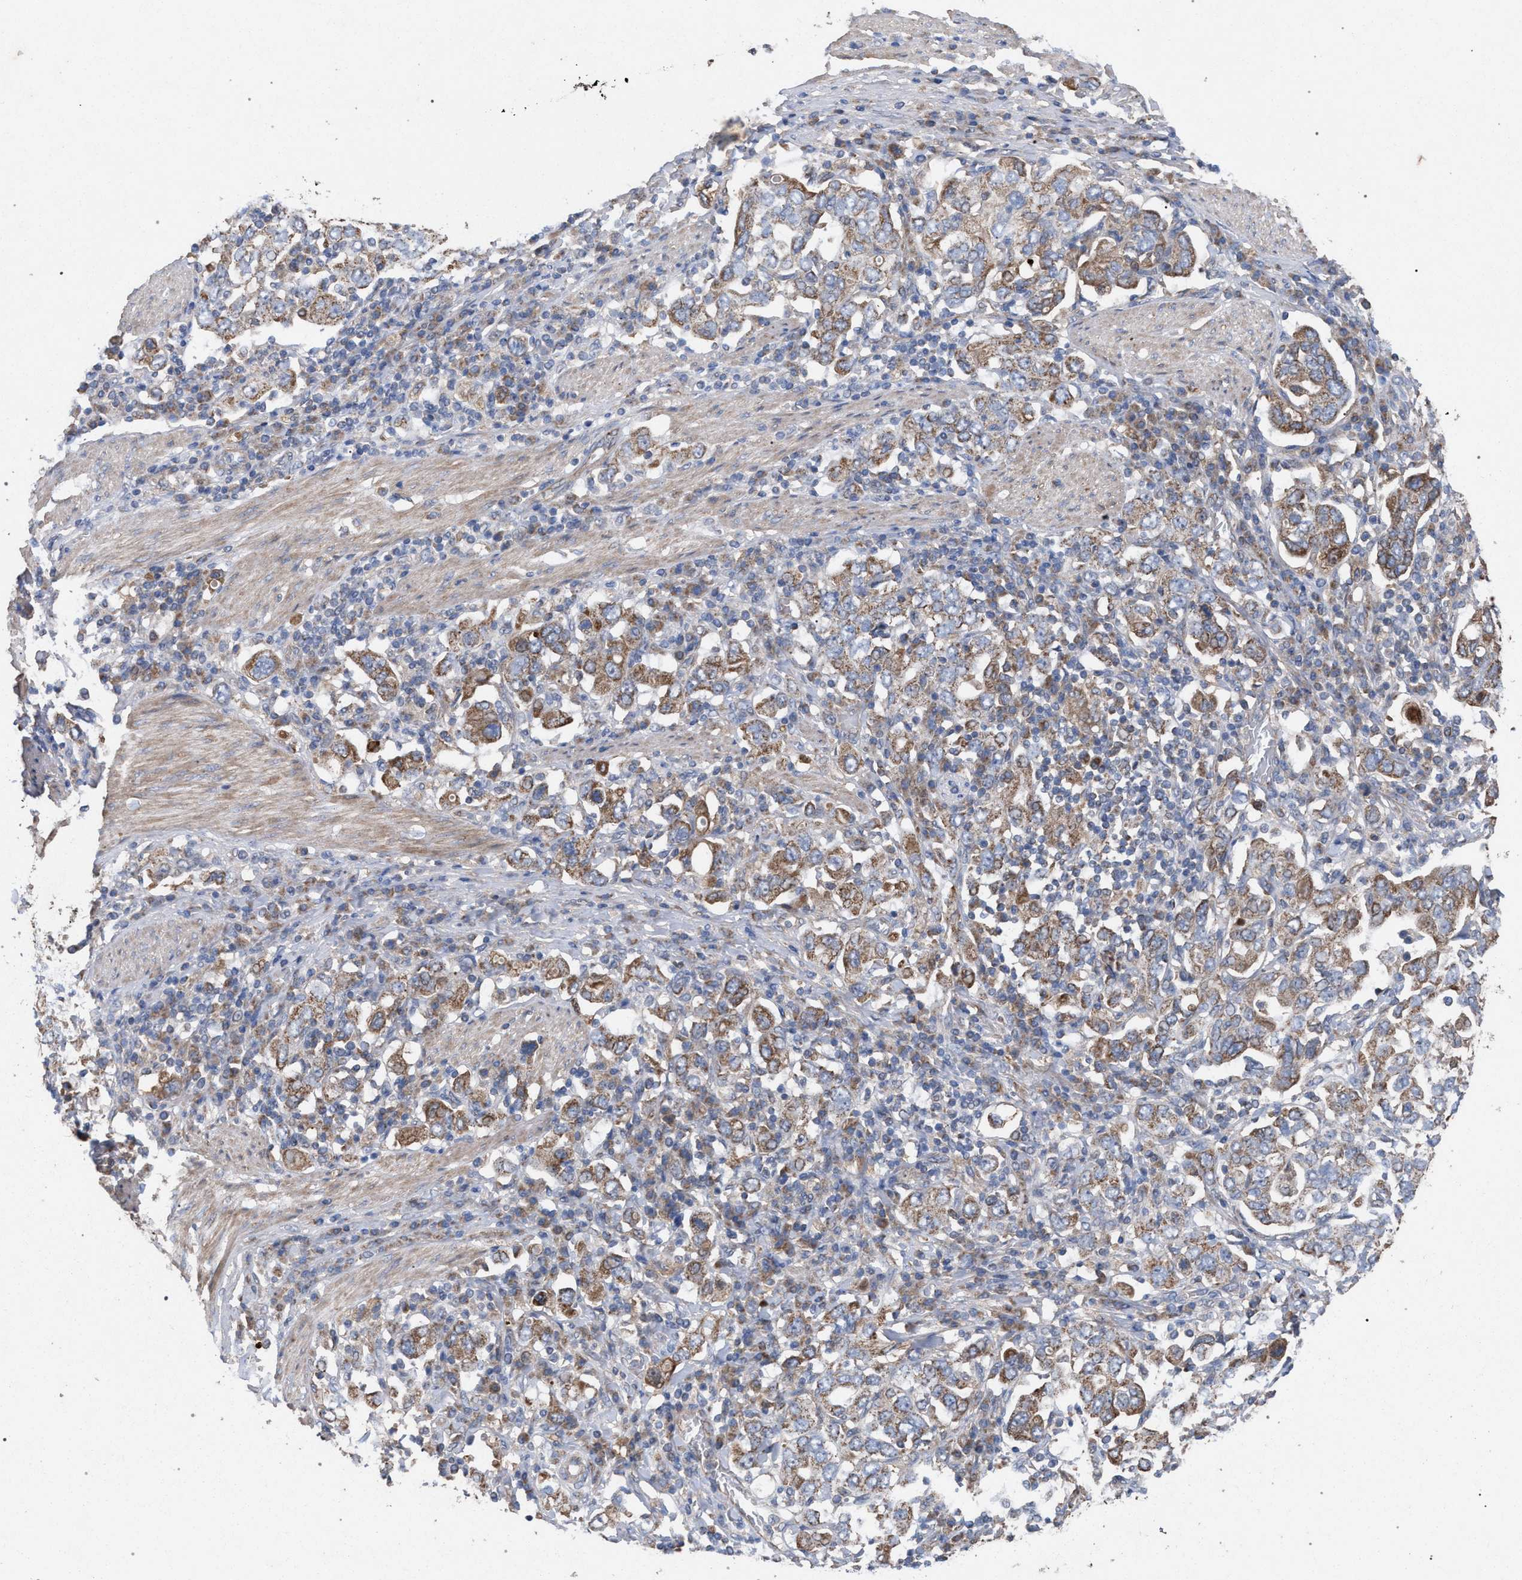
{"staining": {"intensity": "moderate", "quantity": ">75%", "location": "cytoplasmic/membranous"}, "tissue": "stomach cancer", "cell_type": "Tumor cells", "image_type": "cancer", "snomed": [{"axis": "morphology", "description": "Adenocarcinoma, NOS"}, {"axis": "topography", "description": "Stomach, upper"}], "caption": "This is an image of immunohistochemistry staining of stomach cancer (adenocarcinoma), which shows moderate expression in the cytoplasmic/membranous of tumor cells.", "gene": "BCL2L12", "patient": {"sex": "male", "age": 62}}